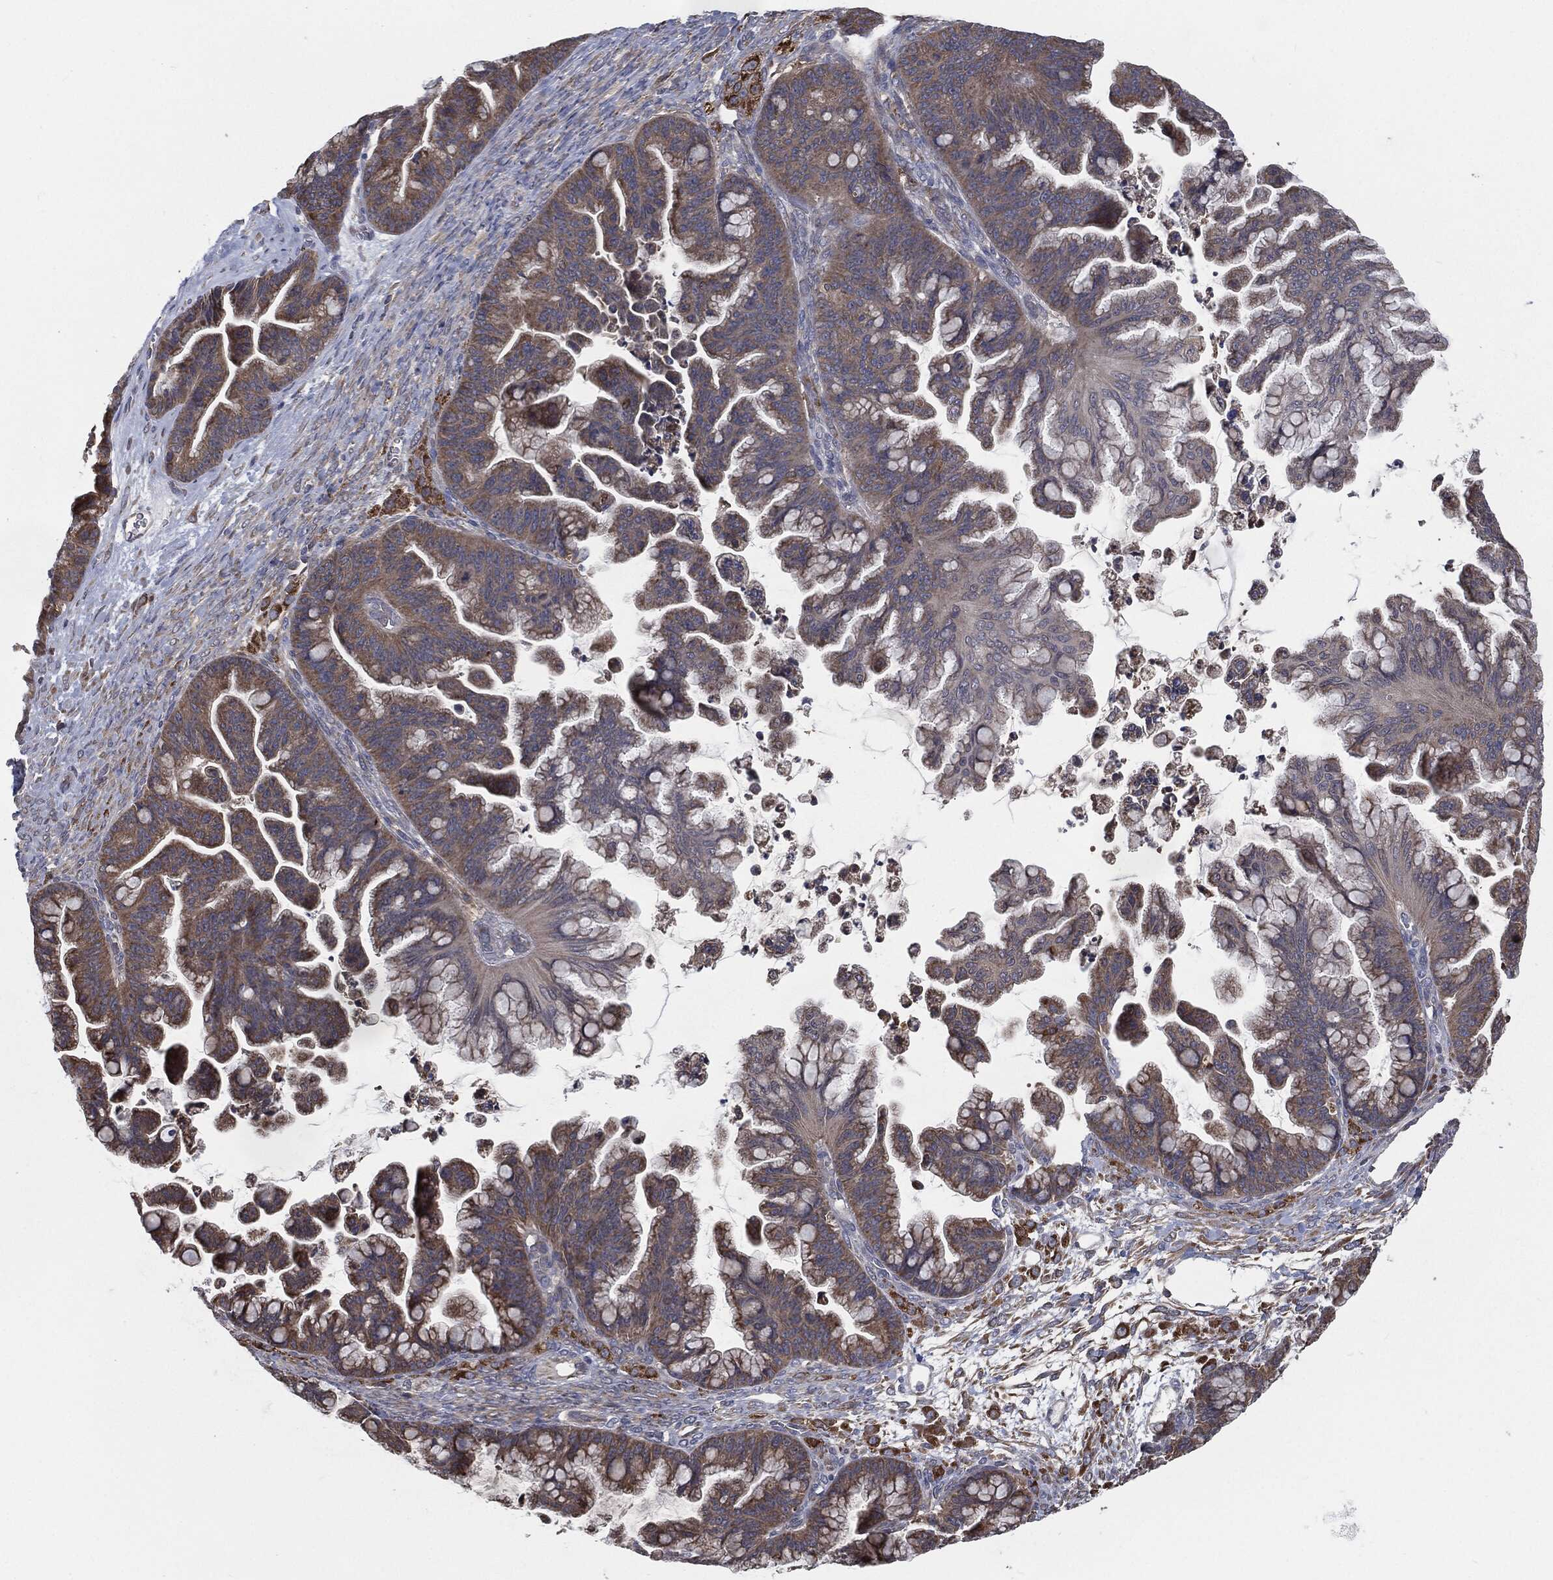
{"staining": {"intensity": "weak", "quantity": ">75%", "location": "cytoplasmic/membranous"}, "tissue": "ovarian cancer", "cell_type": "Tumor cells", "image_type": "cancer", "snomed": [{"axis": "morphology", "description": "Cystadenocarcinoma, mucinous, NOS"}, {"axis": "topography", "description": "Ovary"}], "caption": "Immunohistochemistry (IHC) staining of ovarian mucinous cystadenocarcinoma, which reveals low levels of weak cytoplasmic/membranous staining in about >75% of tumor cells indicating weak cytoplasmic/membranous protein expression. The staining was performed using DAB (3,3'-diaminobenzidine) (brown) for protein detection and nuclei were counterstained in hematoxylin (blue).", "gene": "PRDX4", "patient": {"sex": "female", "age": 67}}